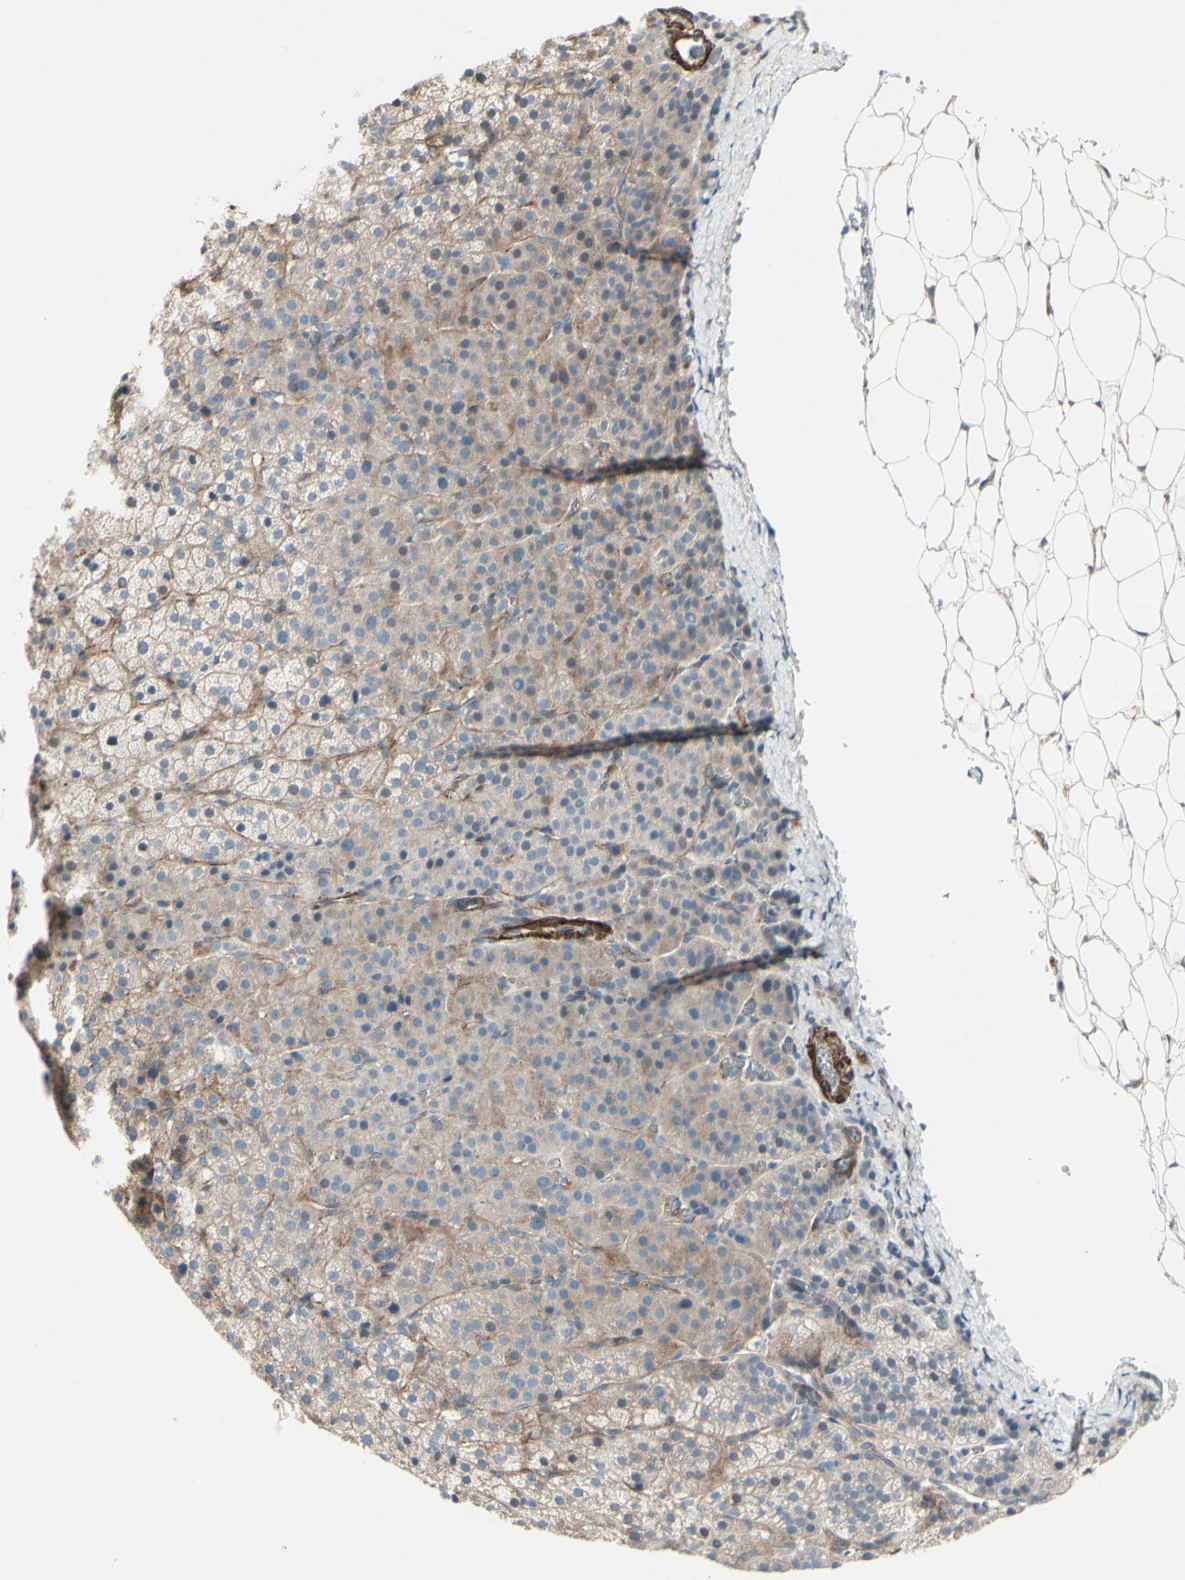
{"staining": {"intensity": "weak", "quantity": "25%-75%", "location": "cytoplasmic/membranous"}, "tissue": "adrenal gland", "cell_type": "Glandular cells", "image_type": "normal", "snomed": [{"axis": "morphology", "description": "Normal tissue, NOS"}, {"axis": "topography", "description": "Adrenal gland"}], "caption": "Immunohistochemistry (IHC) (DAB (3,3'-diaminobenzidine)) staining of unremarkable human adrenal gland shows weak cytoplasmic/membranous protein positivity in about 25%-75% of glandular cells. (Brightfield microscopy of DAB IHC at high magnification).", "gene": "TPM1", "patient": {"sex": "female", "age": 57}}